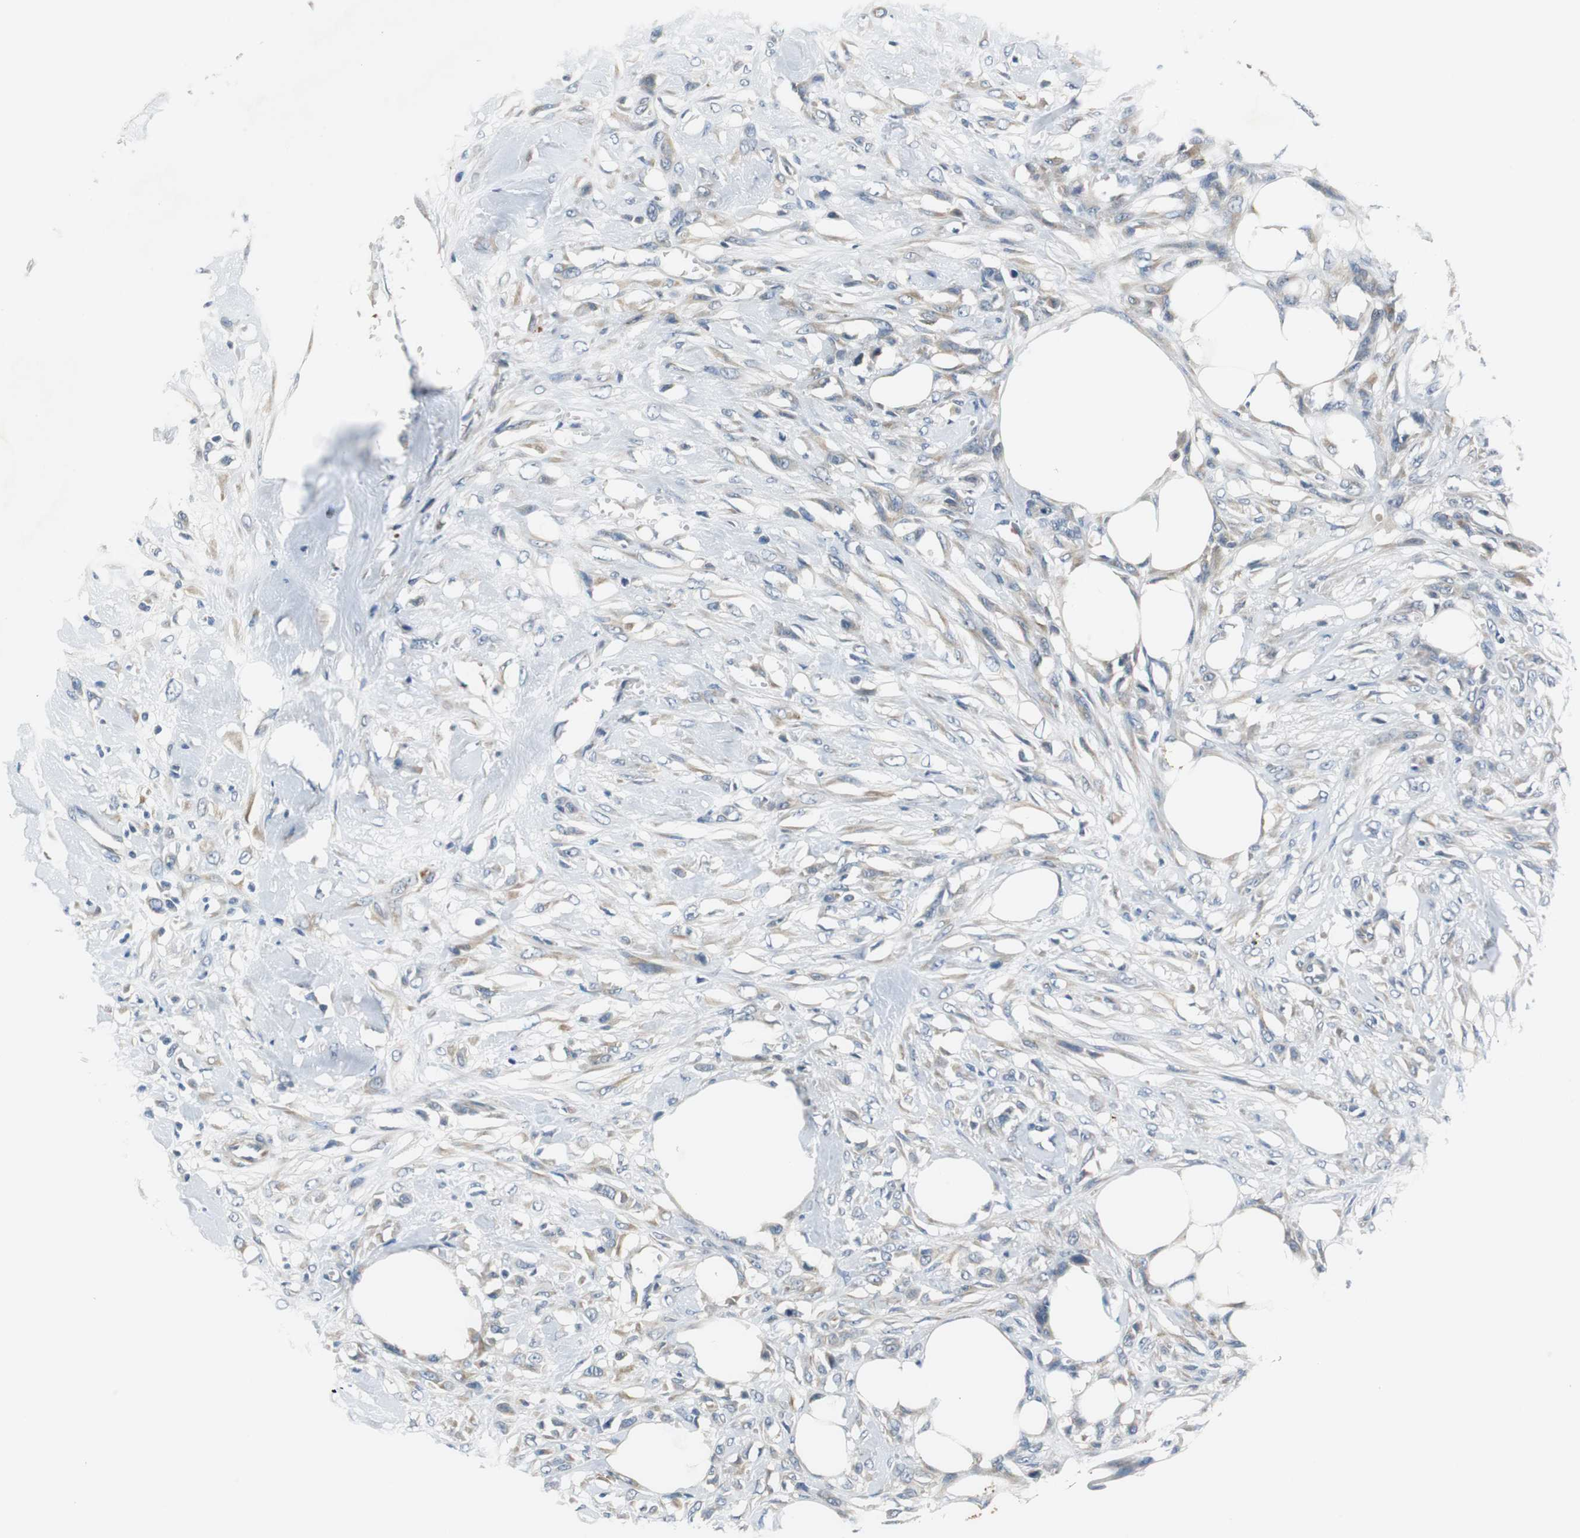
{"staining": {"intensity": "weak", "quantity": ">75%", "location": "cytoplasmic/membranous"}, "tissue": "skin cancer", "cell_type": "Tumor cells", "image_type": "cancer", "snomed": [{"axis": "morphology", "description": "Normal tissue, NOS"}, {"axis": "morphology", "description": "Squamous cell carcinoma, NOS"}, {"axis": "topography", "description": "Skin"}], "caption": "This is a histology image of IHC staining of skin cancer (squamous cell carcinoma), which shows weak positivity in the cytoplasmic/membranous of tumor cells.", "gene": "FADS2", "patient": {"sex": "female", "age": 59}}